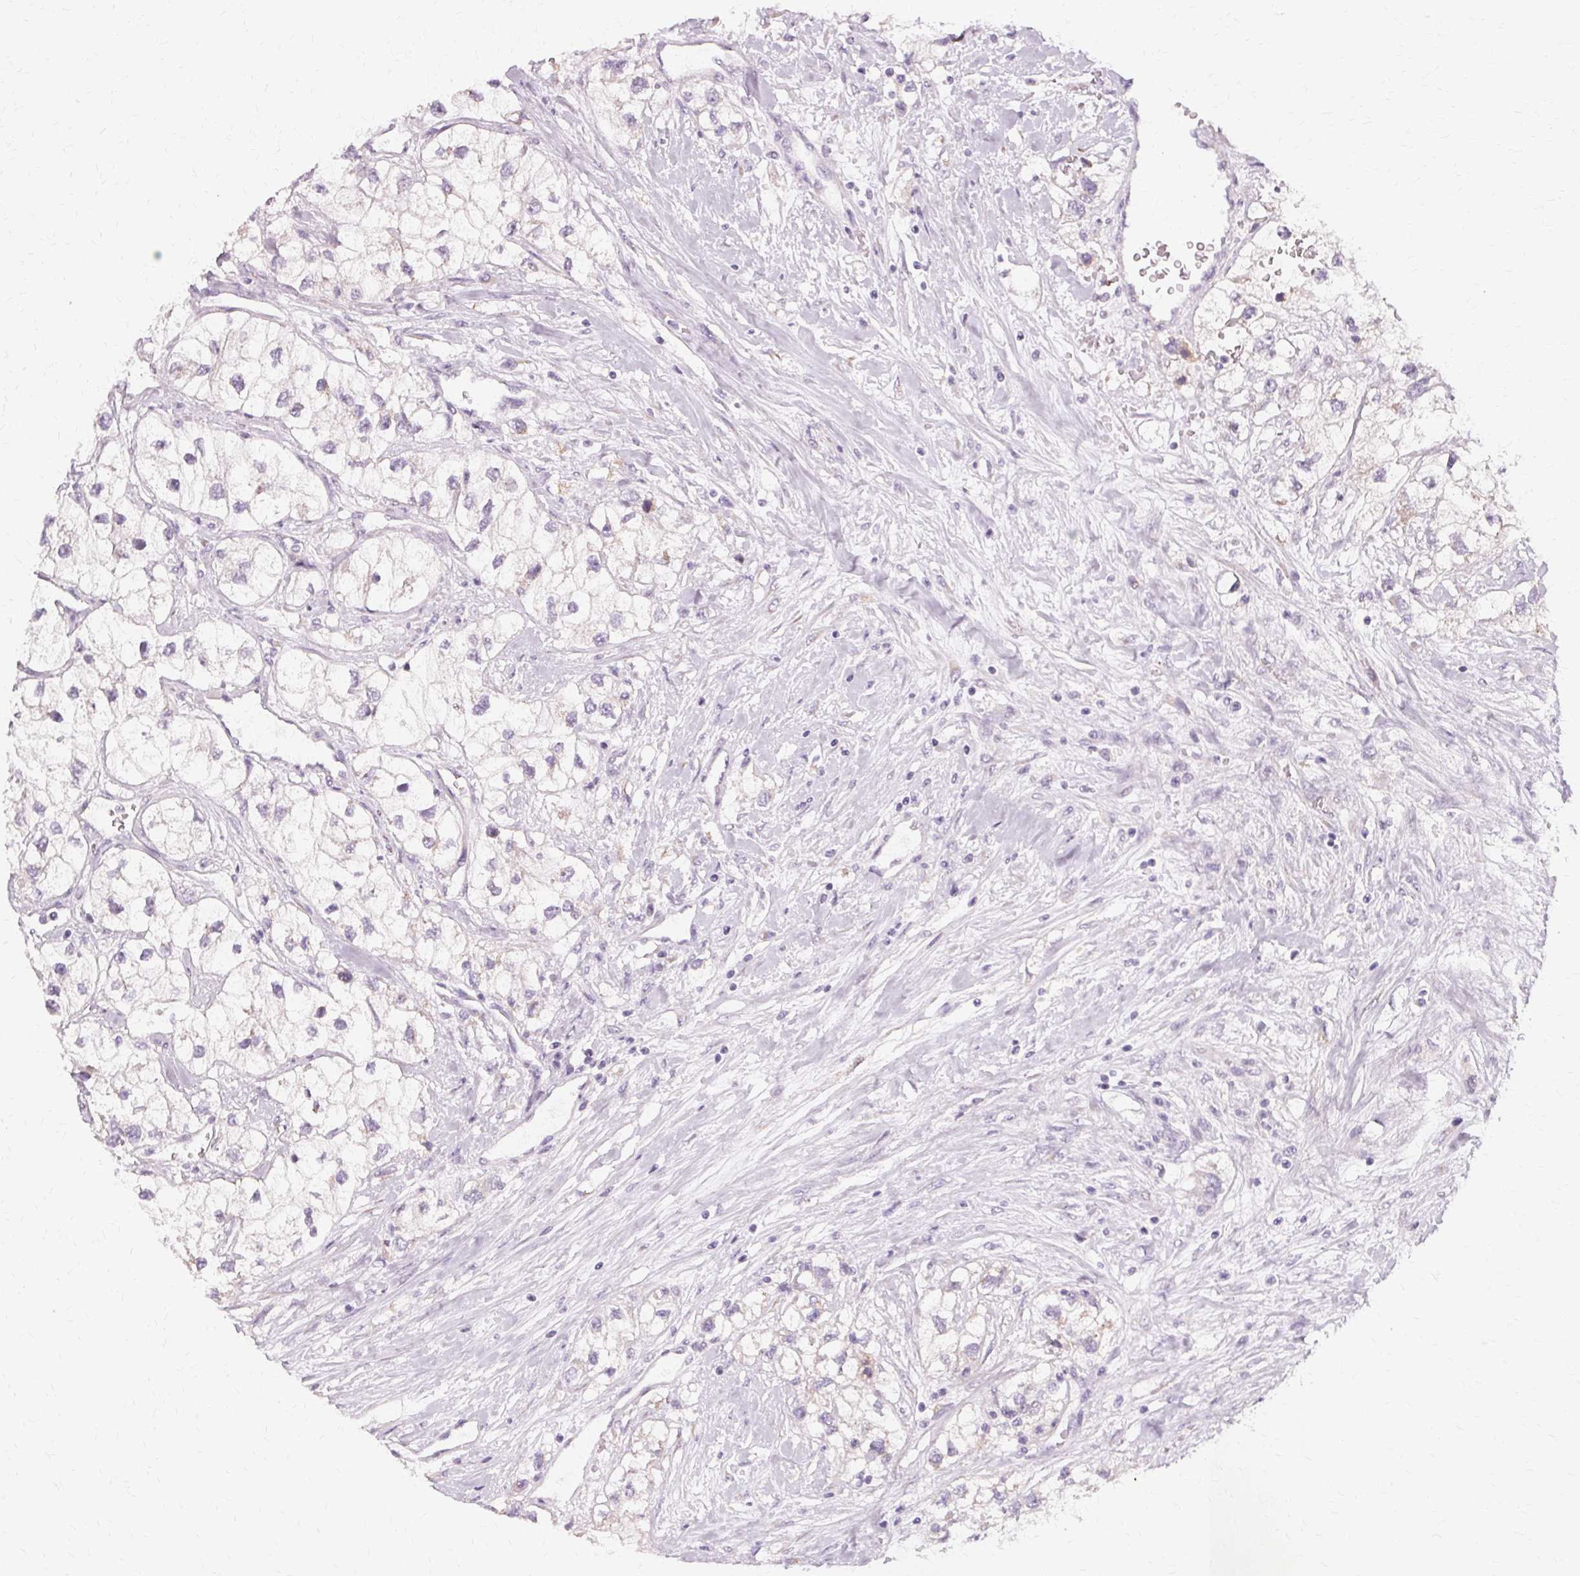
{"staining": {"intensity": "negative", "quantity": "none", "location": "none"}, "tissue": "renal cancer", "cell_type": "Tumor cells", "image_type": "cancer", "snomed": [{"axis": "morphology", "description": "Adenocarcinoma, NOS"}, {"axis": "topography", "description": "Kidney"}], "caption": "This is a photomicrograph of immunohistochemistry staining of adenocarcinoma (renal), which shows no expression in tumor cells.", "gene": "FCRL3", "patient": {"sex": "male", "age": 59}}